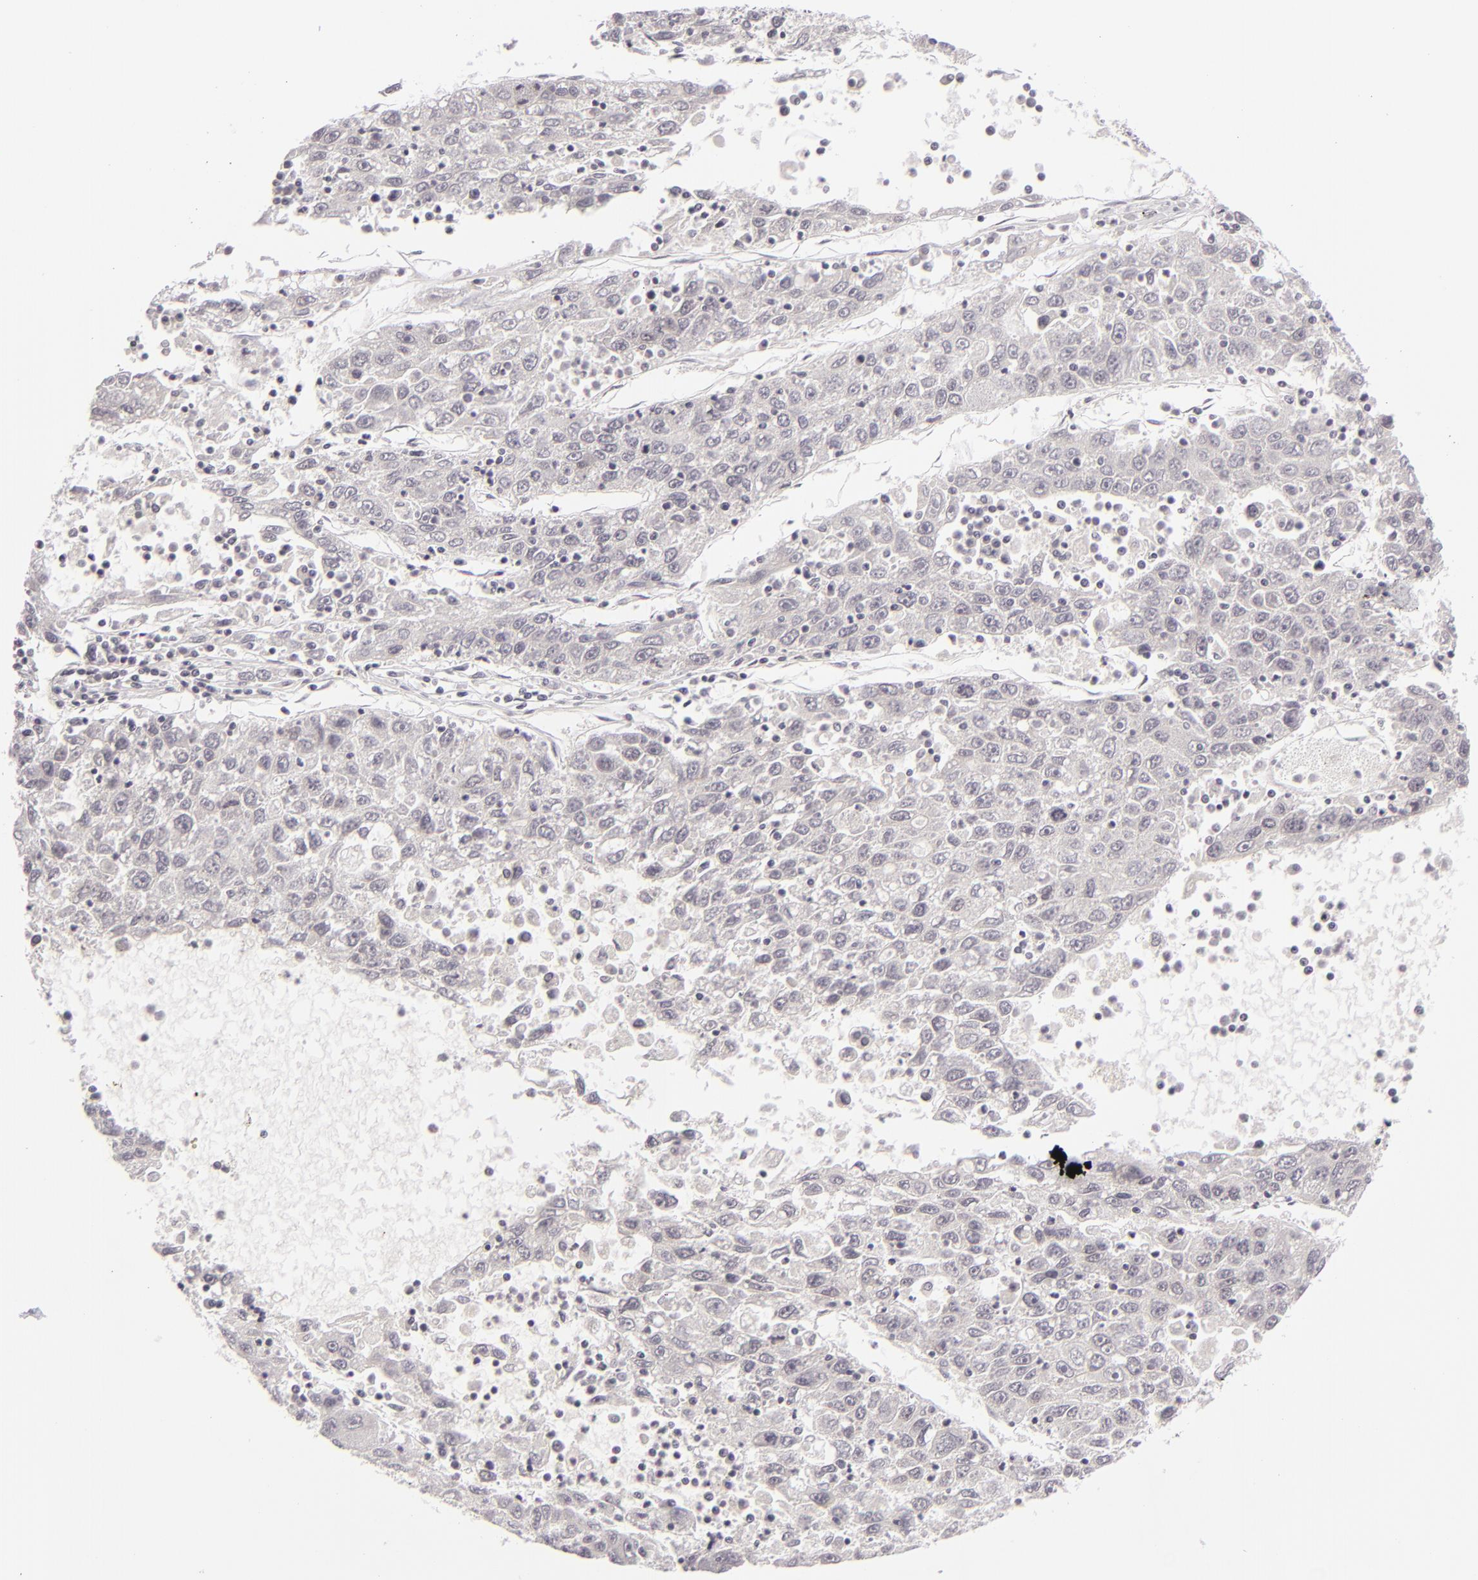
{"staining": {"intensity": "negative", "quantity": "none", "location": "none"}, "tissue": "liver cancer", "cell_type": "Tumor cells", "image_type": "cancer", "snomed": [{"axis": "morphology", "description": "Carcinoma, Hepatocellular, NOS"}, {"axis": "topography", "description": "Liver"}], "caption": "The micrograph reveals no significant positivity in tumor cells of liver hepatocellular carcinoma. The staining was performed using DAB to visualize the protein expression in brown, while the nuclei were stained in blue with hematoxylin (Magnification: 20x).", "gene": "DLG3", "patient": {"sex": "male", "age": 49}}